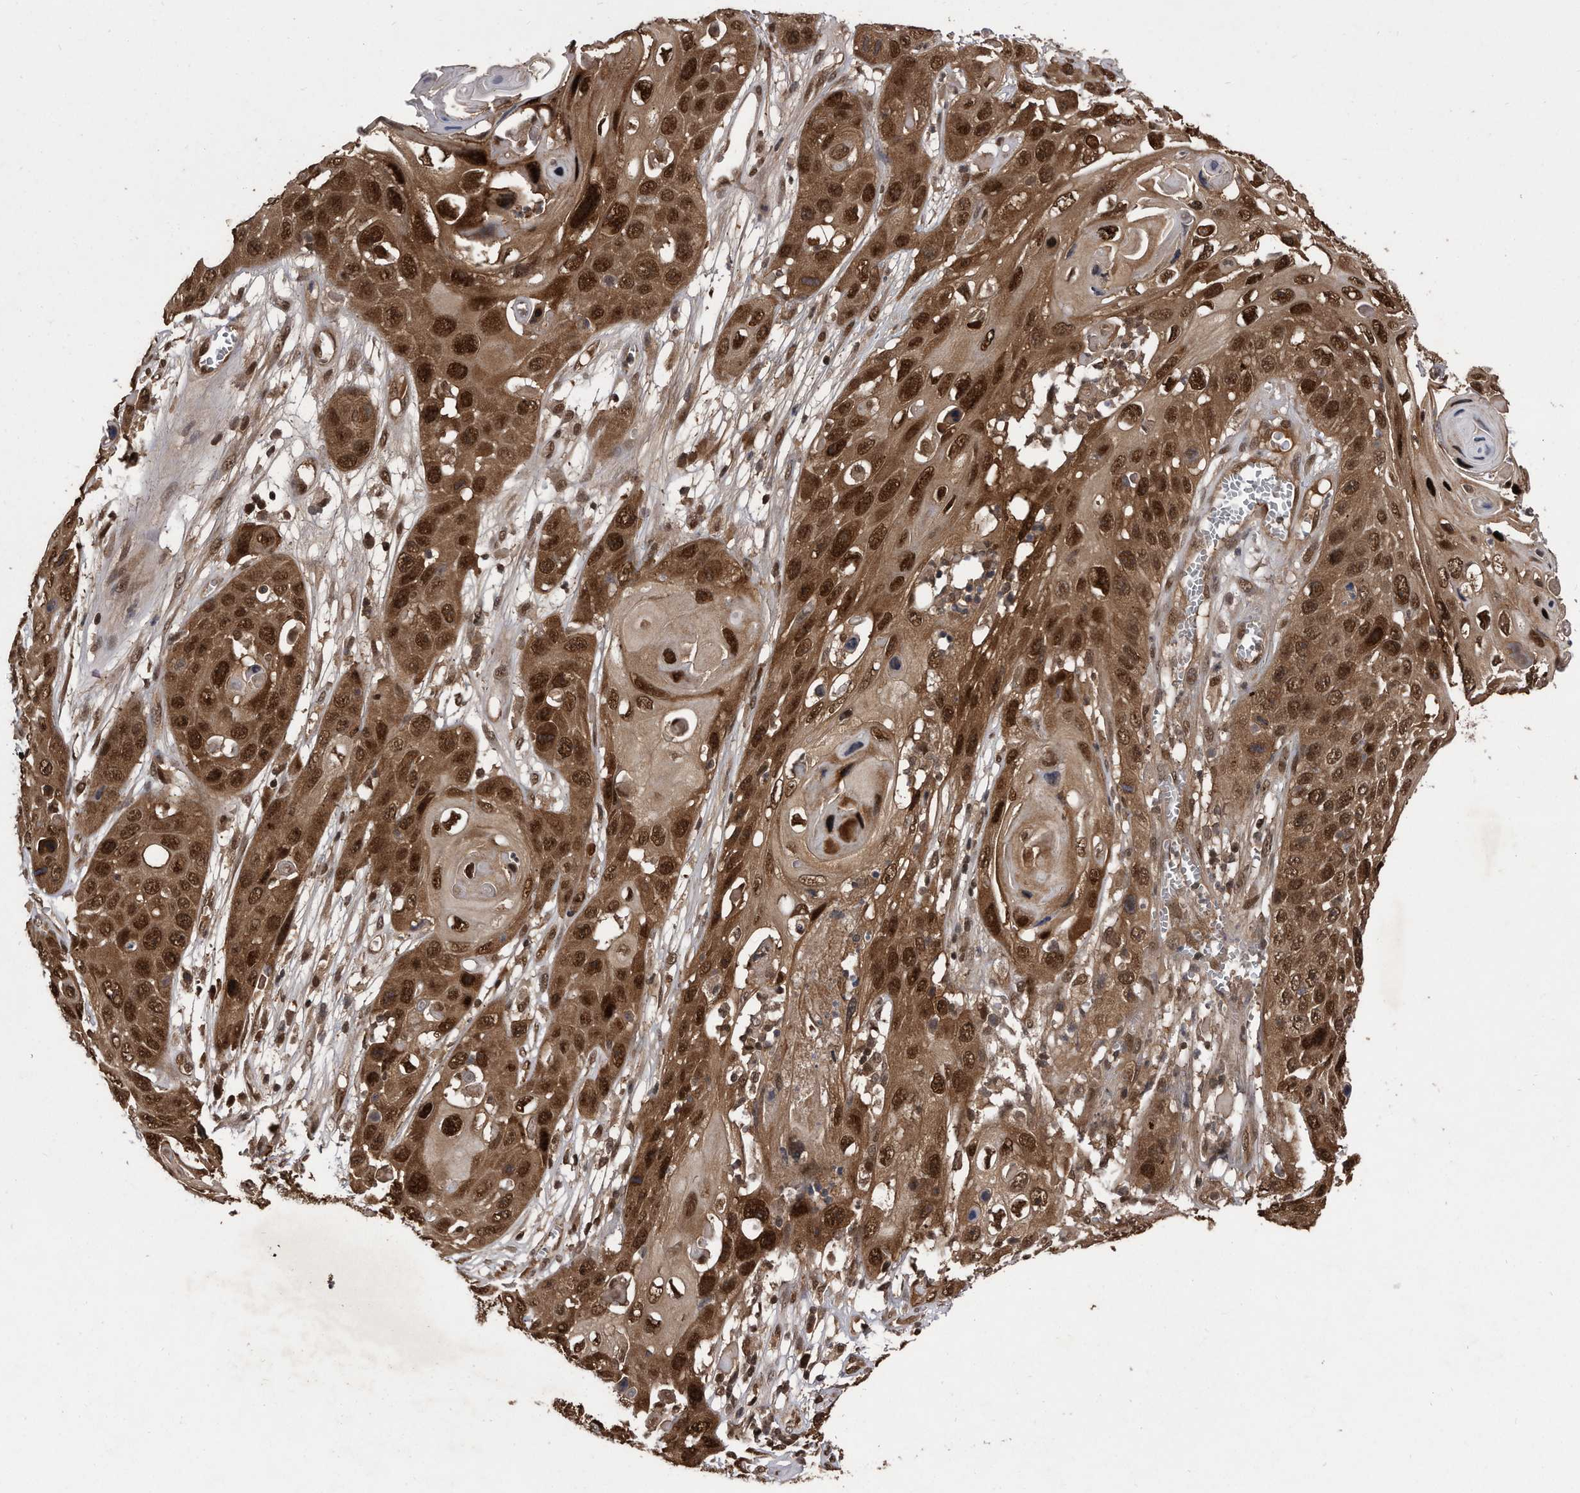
{"staining": {"intensity": "strong", "quantity": ">75%", "location": "cytoplasmic/membranous,nuclear"}, "tissue": "skin cancer", "cell_type": "Tumor cells", "image_type": "cancer", "snomed": [{"axis": "morphology", "description": "Squamous cell carcinoma, NOS"}, {"axis": "topography", "description": "Skin"}], "caption": "Skin cancer (squamous cell carcinoma) stained with a protein marker shows strong staining in tumor cells.", "gene": "RAD23B", "patient": {"sex": "male", "age": 55}}